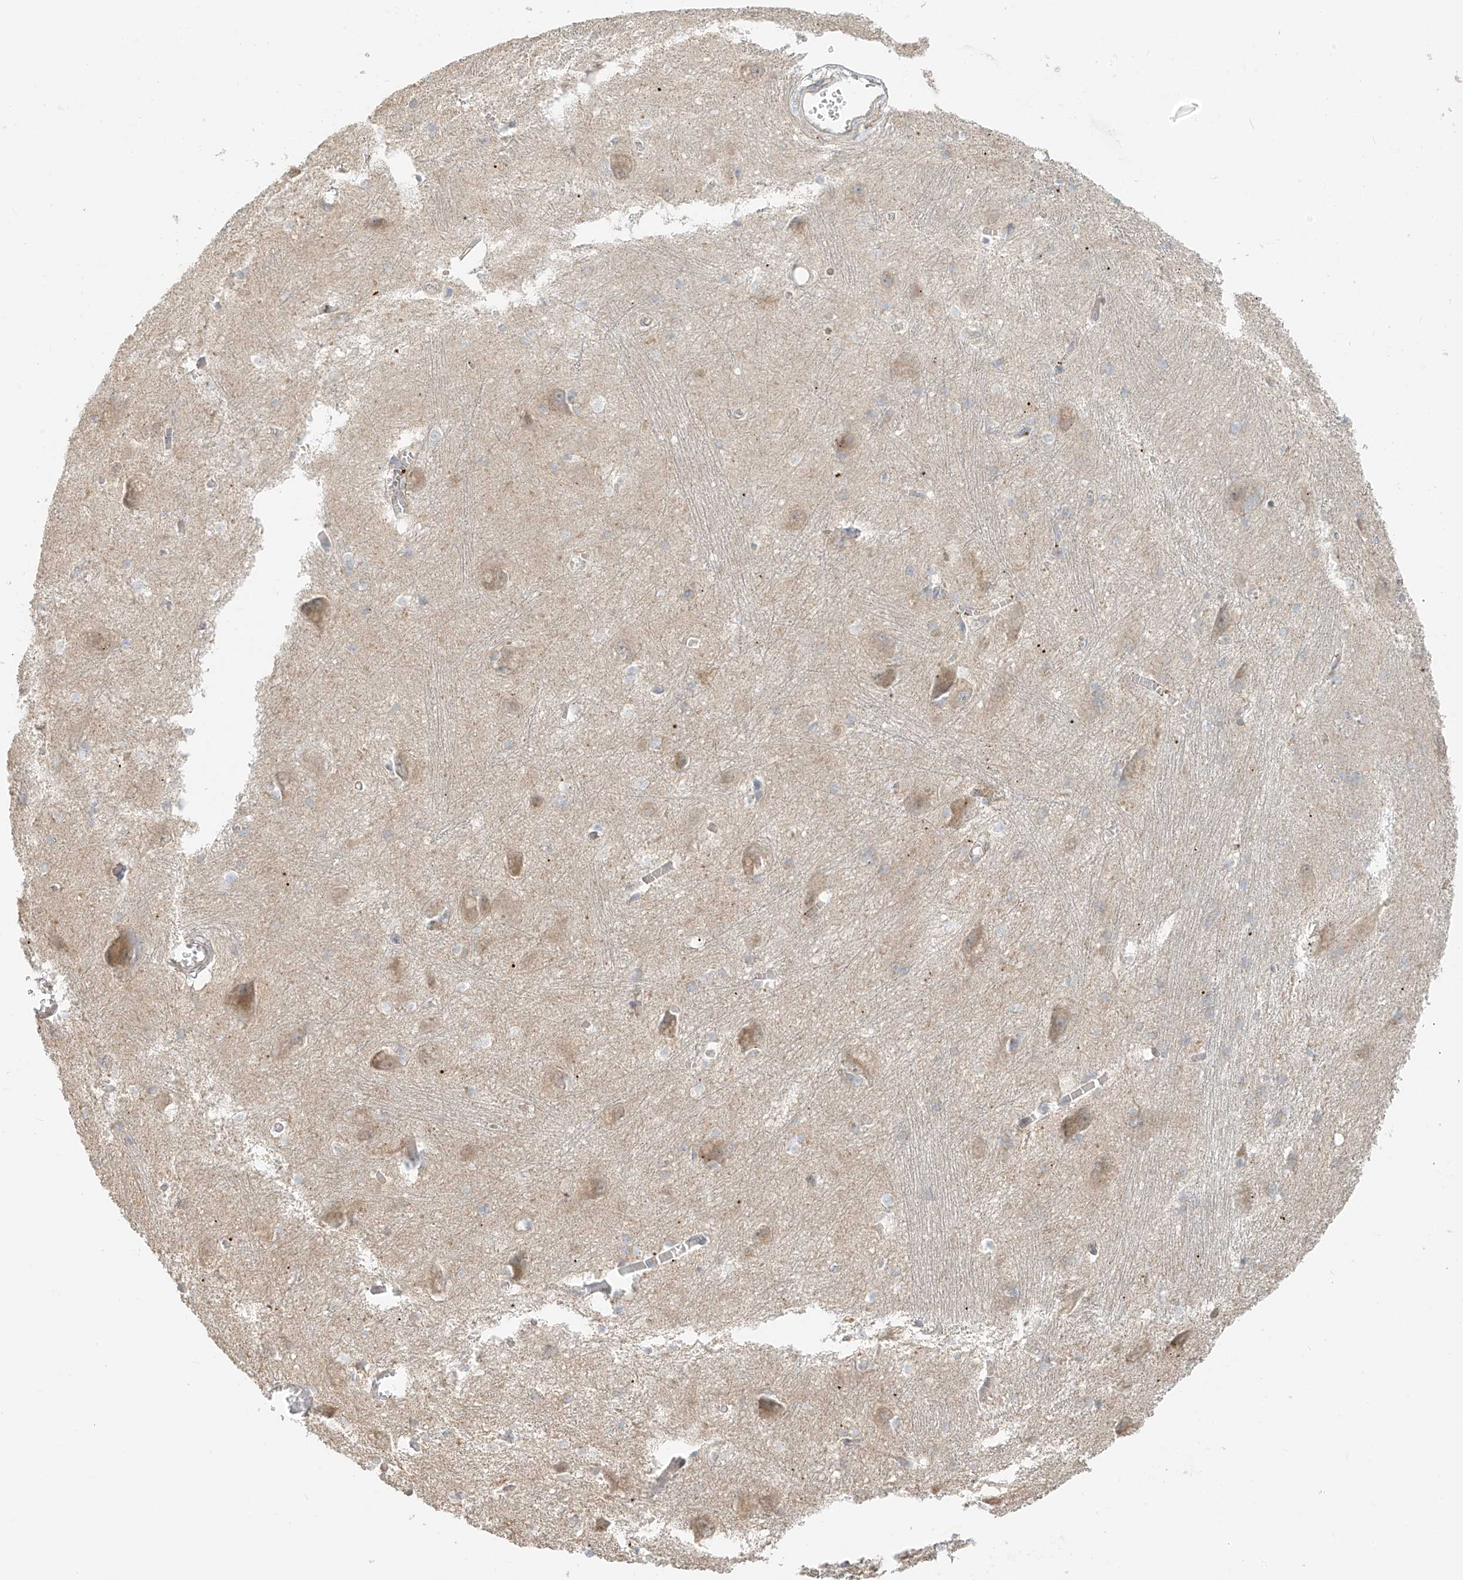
{"staining": {"intensity": "moderate", "quantity": "<25%", "location": "cytoplasmic/membranous,nuclear"}, "tissue": "caudate", "cell_type": "Glial cells", "image_type": "normal", "snomed": [{"axis": "morphology", "description": "Normal tissue, NOS"}, {"axis": "topography", "description": "Lateral ventricle wall"}], "caption": "Immunohistochemistry (IHC) of benign caudate exhibits low levels of moderate cytoplasmic/membranous,nuclear positivity in approximately <25% of glial cells.", "gene": "UST", "patient": {"sex": "male", "age": 37}}